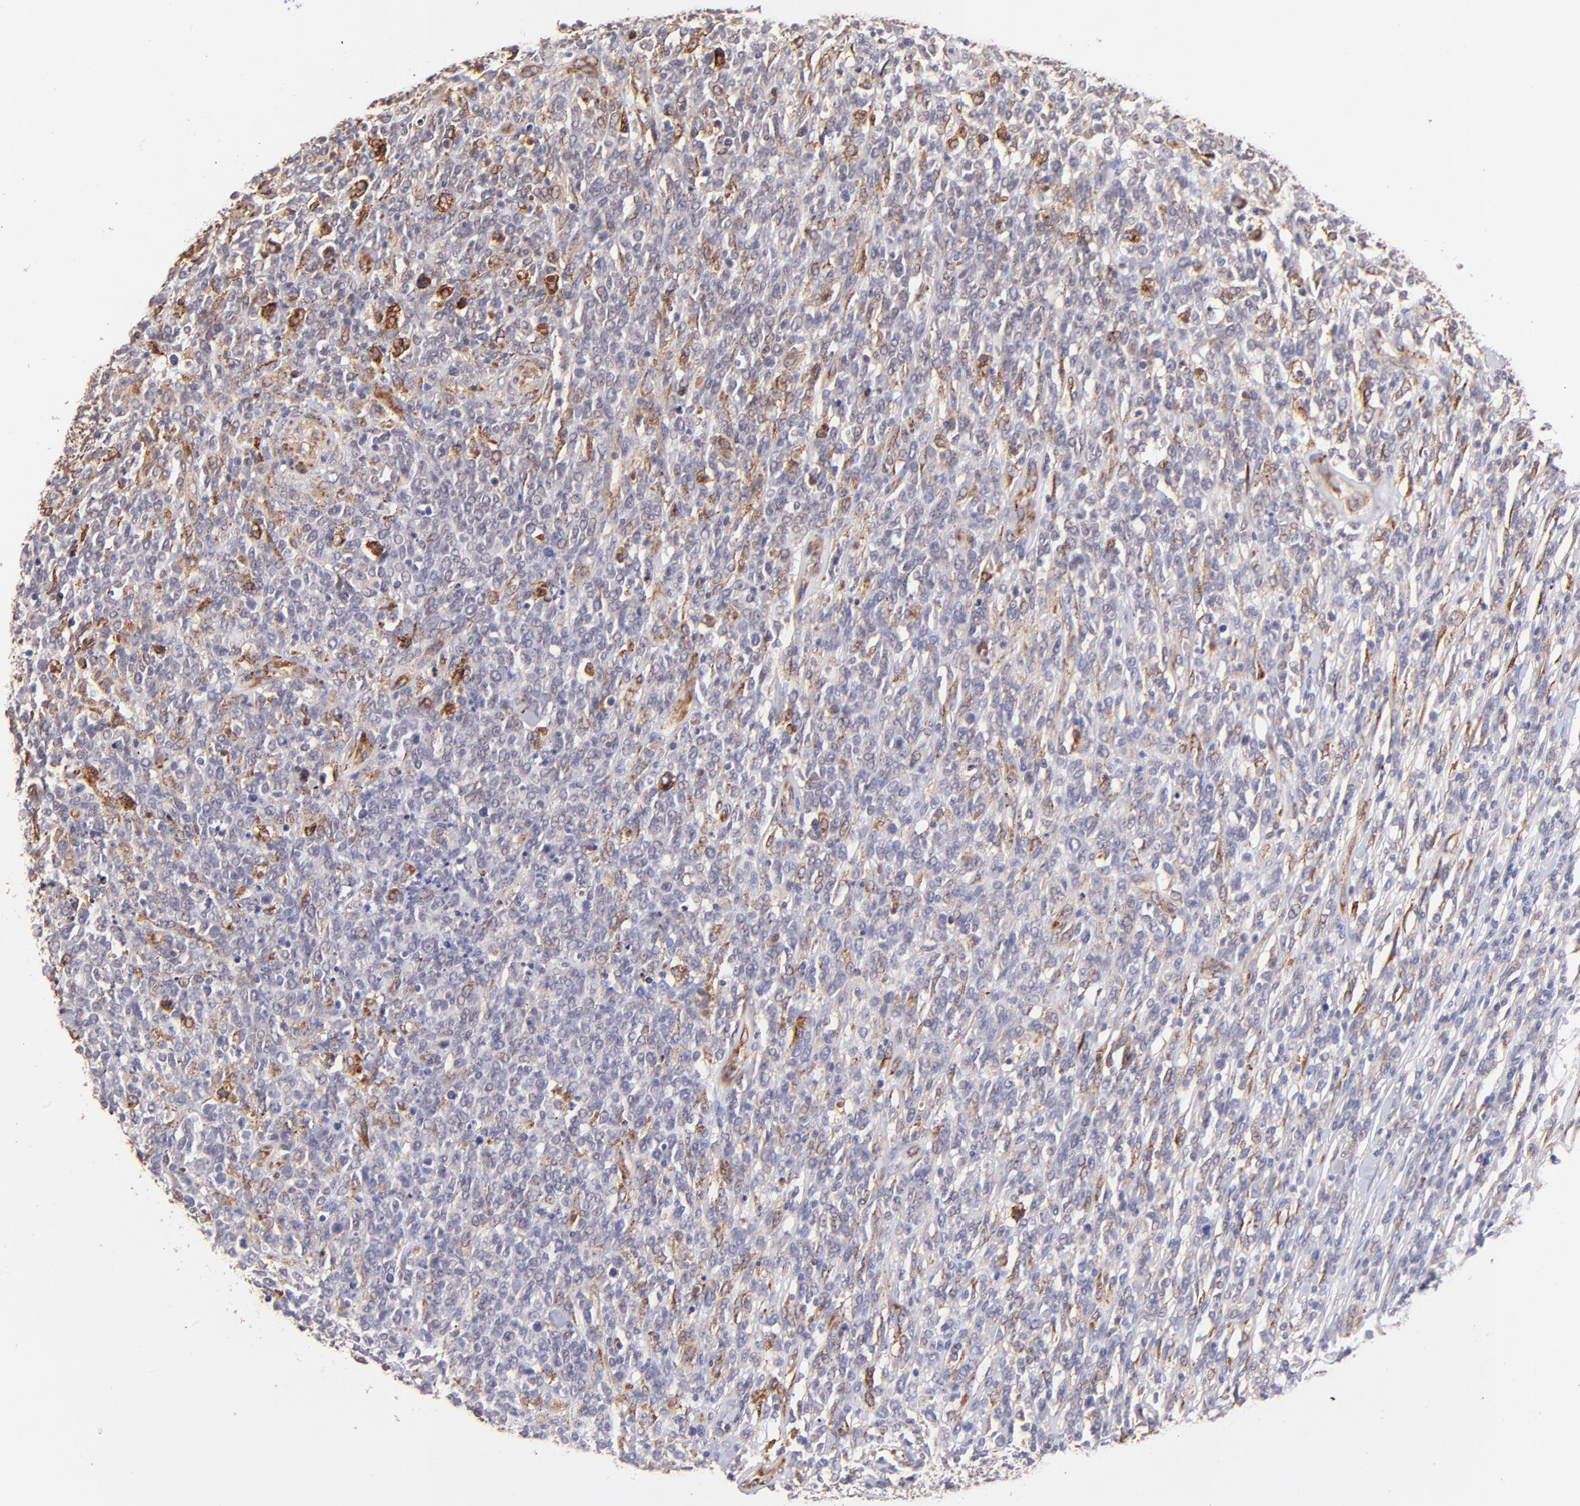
{"staining": {"intensity": "weak", "quantity": "<25%", "location": "cytoplasmic/membranous"}, "tissue": "lymphoma", "cell_type": "Tumor cells", "image_type": "cancer", "snomed": [{"axis": "morphology", "description": "Malignant lymphoma, non-Hodgkin's type, High grade"}, {"axis": "topography", "description": "Lymph node"}], "caption": "Histopathology image shows no protein expression in tumor cells of malignant lymphoma, non-Hodgkin's type (high-grade) tissue.", "gene": "SPARC", "patient": {"sex": "female", "age": 73}}